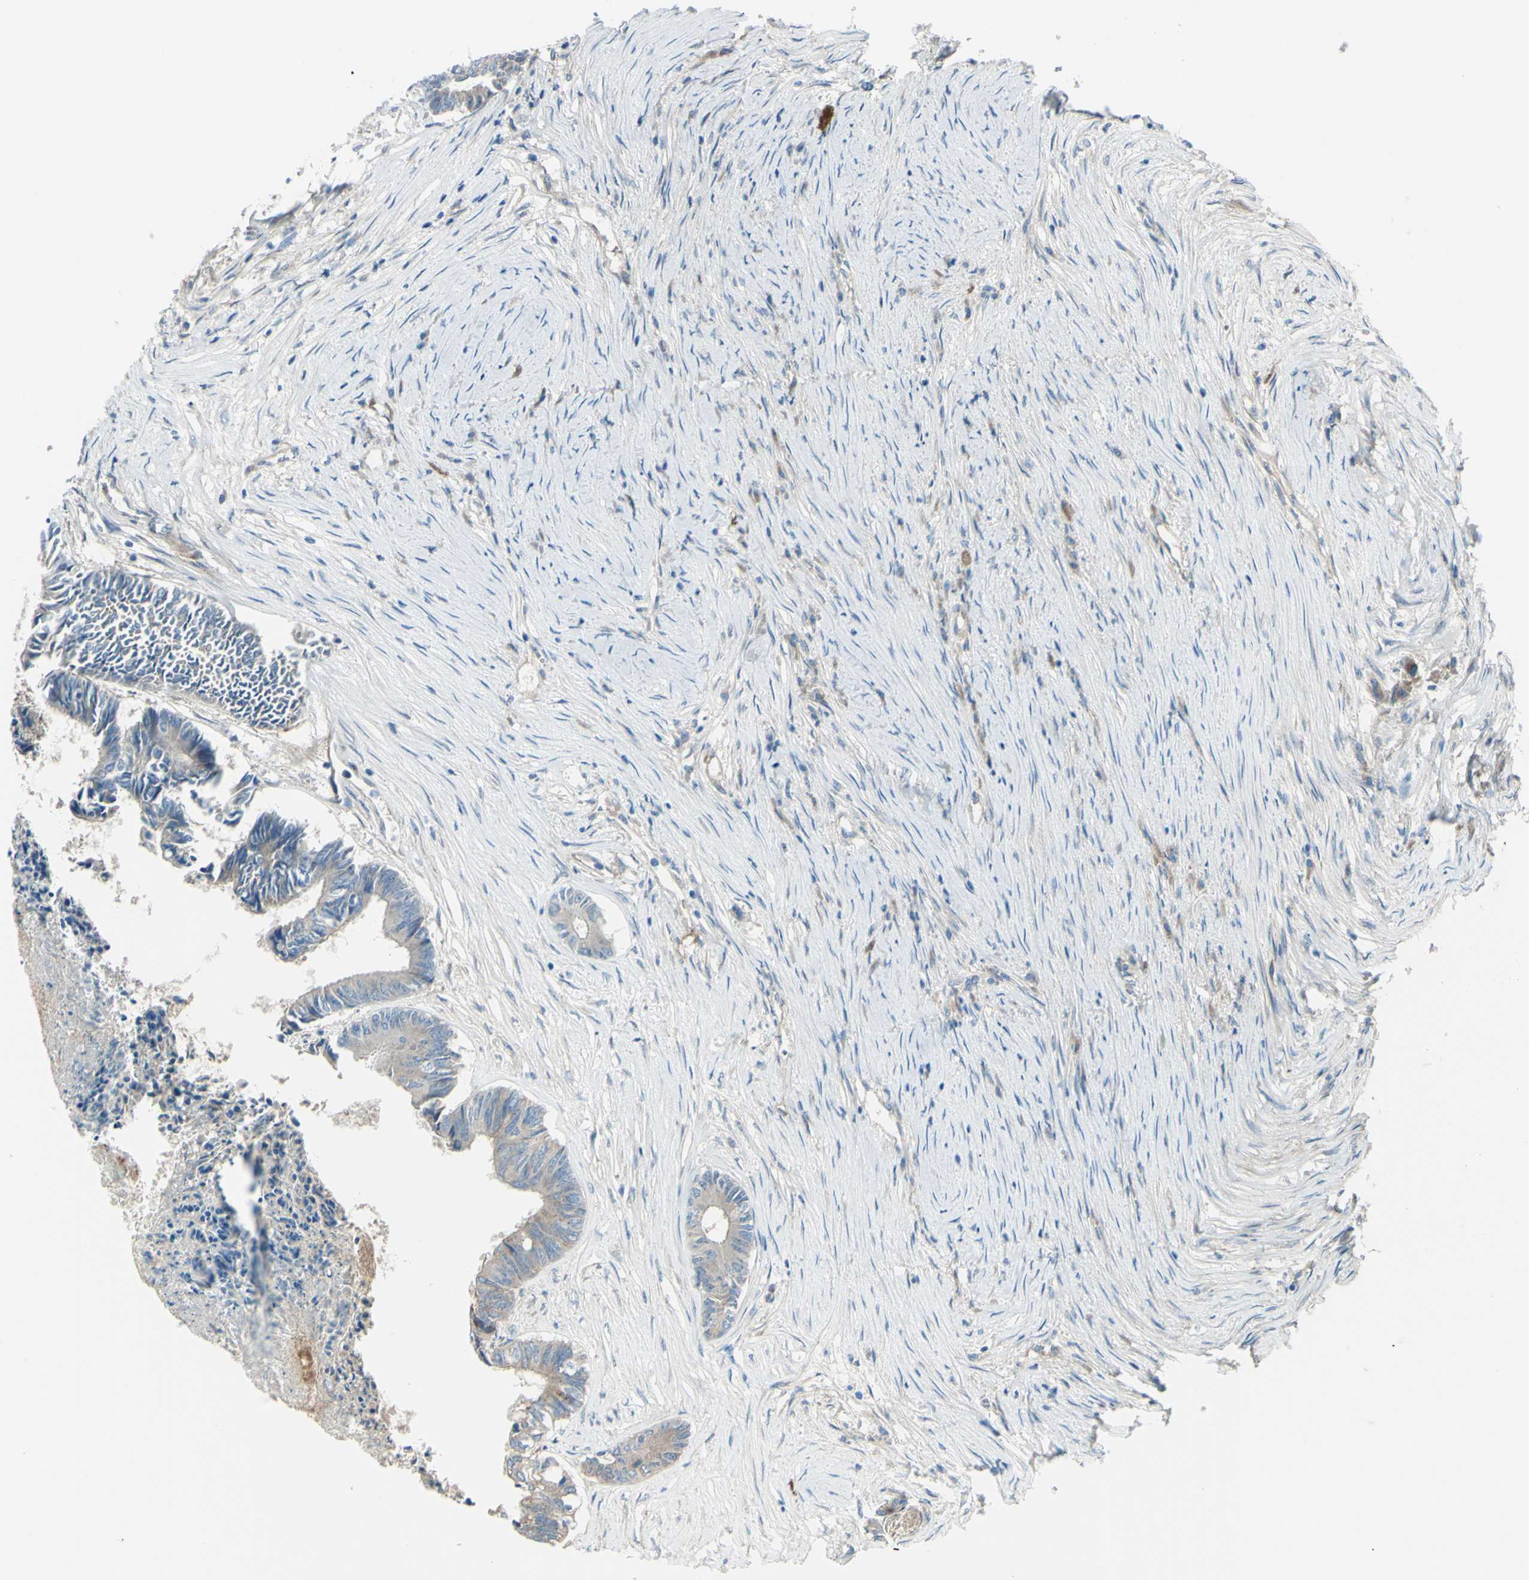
{"staining": {"intensity": "weak", "quantity": "25%-75%", "location": "cytoplasmic/membranous"}, "tissue": "colorectal cancer", "cell_type": "Tumor cells", "image_type": "cancer", "snomed": [{"axis": "morphology", "description": "Adenocarcinoma, NOS"}, {"axis": "topography", "description": "Rectum"}], "caption": "The micrograph shows immunohistochemical staining of colorectal cancer (adenocarcinoma). There is weak cytoplasmic/membranous staining is appreciated in approximately 25%-75% of tumor cells.", "gene": "PCDHGA2", "patient": {"sex": "male", "age": 63}}